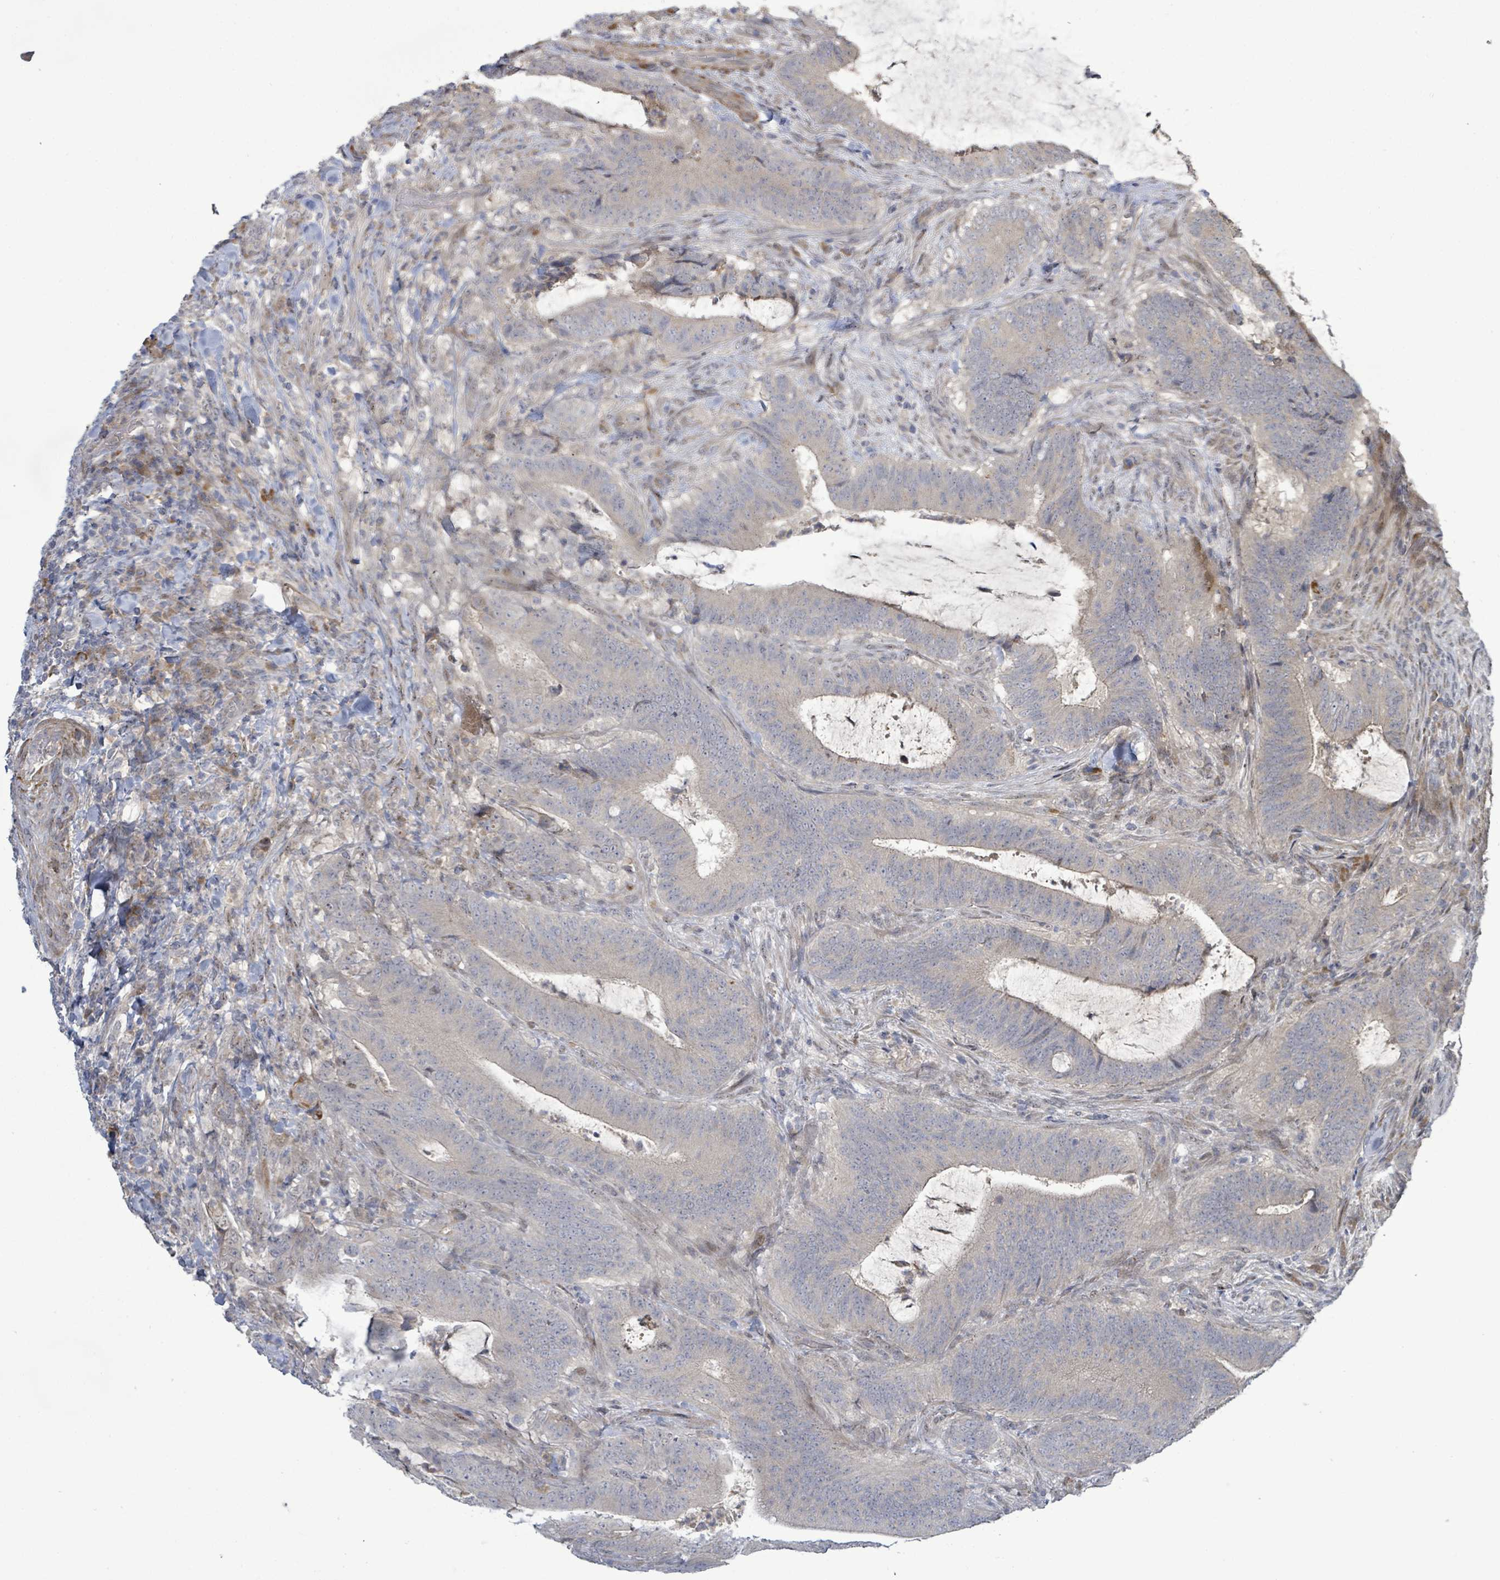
{"staining": {"intensity": "weak", "quantity": "<25%", "location": "cytoplasmic/membranous"}, "tissue": "colorectal cancer", "cell_type": "Tumor cells", "image_type": "cancer", "snomed": [{"axis": "morphology", "description": "Adenocarcinoma, NOS"}, {"axis": "topography", "description": "Colon"}], "caption": "This is an immunohistochemistry image of colorectal adenocarcinoma. There is no staining in tumor cells.", "gene": "SLIT3", "patient": {"sex": "female", "age": 43}}